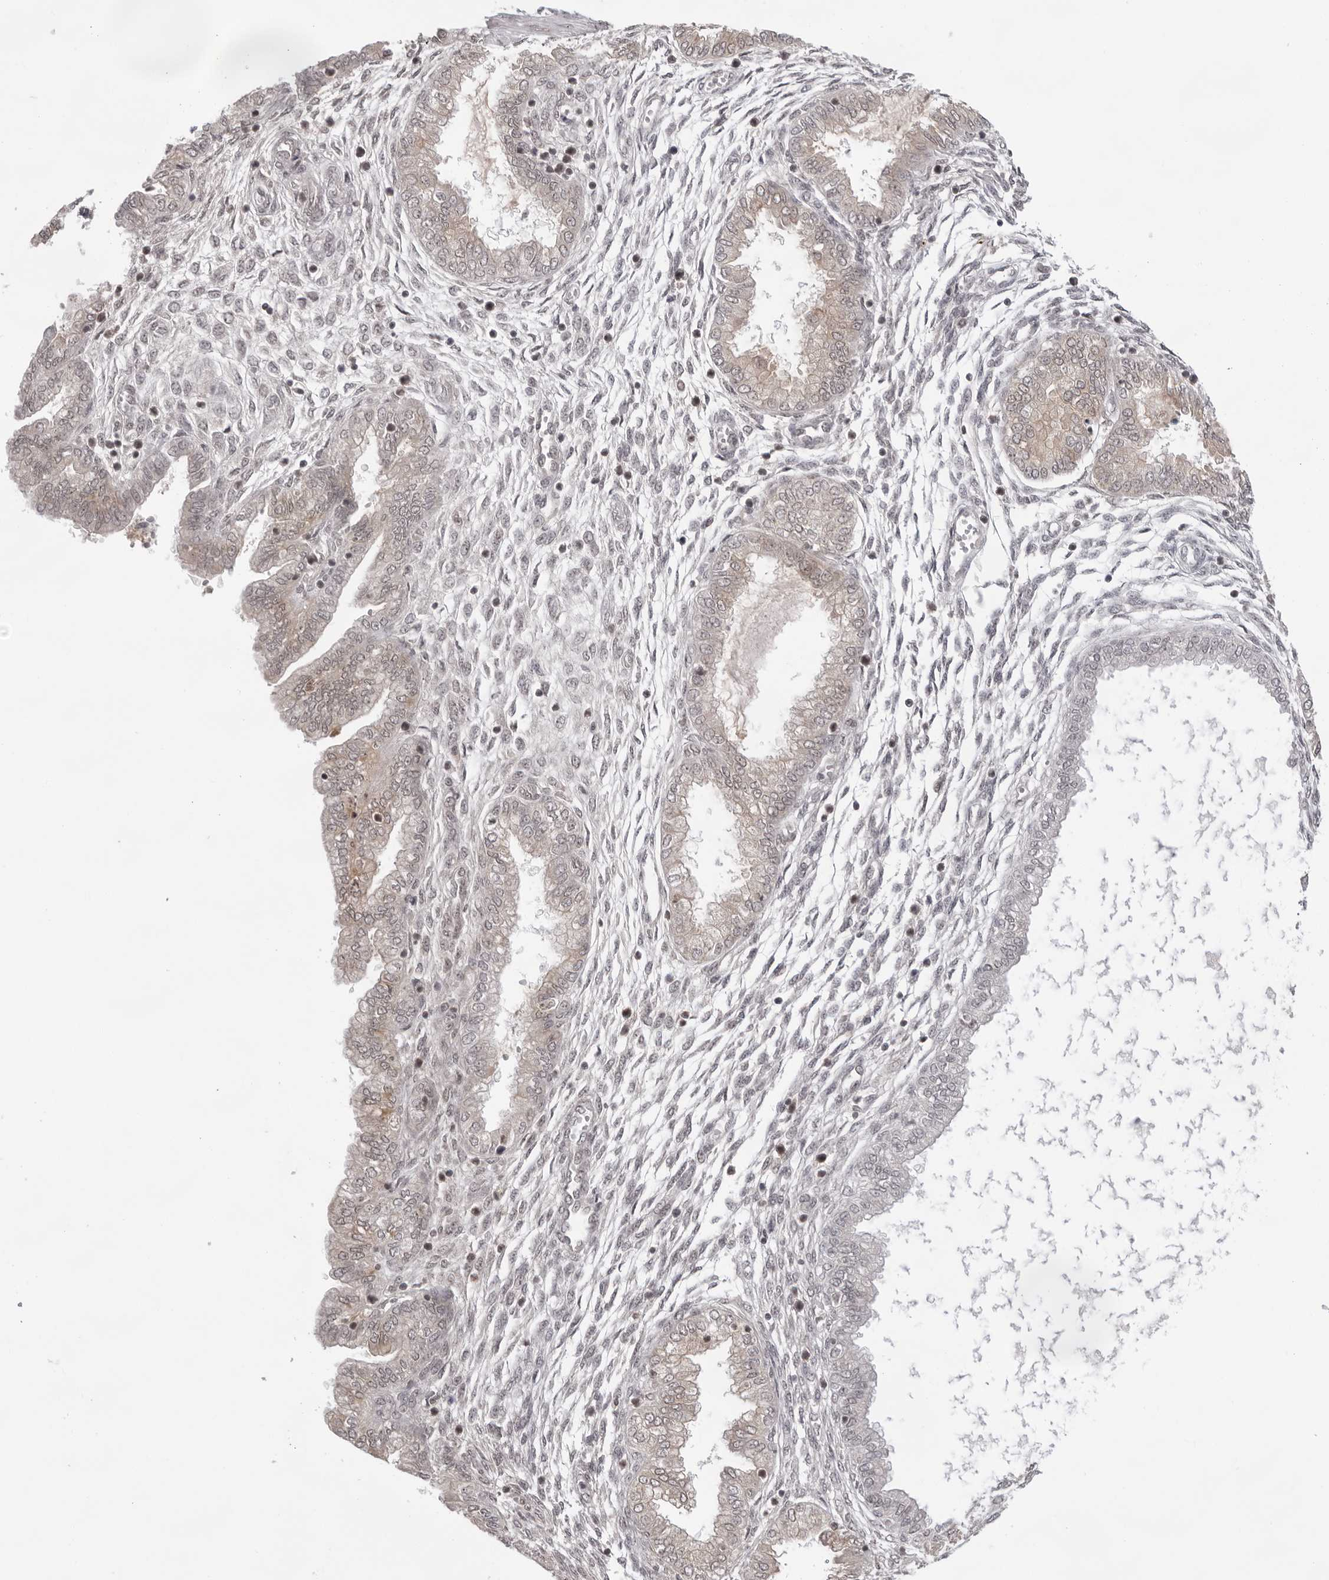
{"staining": {"intensity": "negative", "quantity": "none", "location": "none"}, "tissue": "endometrium", "cell_type": "Cells in endometrial stroma", "image_type": "normal", "snomed": [{"axis": "morphology", "description": "Normal tissue, NOS"}, {"axis": "topography", "description": "Endometrium"}], "caption": "Micrograph shows no significant protein expression in cells in endometrial stroma of normal endometrium.", "gene": "EXOSC10", "patient": {"sex": "female", "age": 33}}